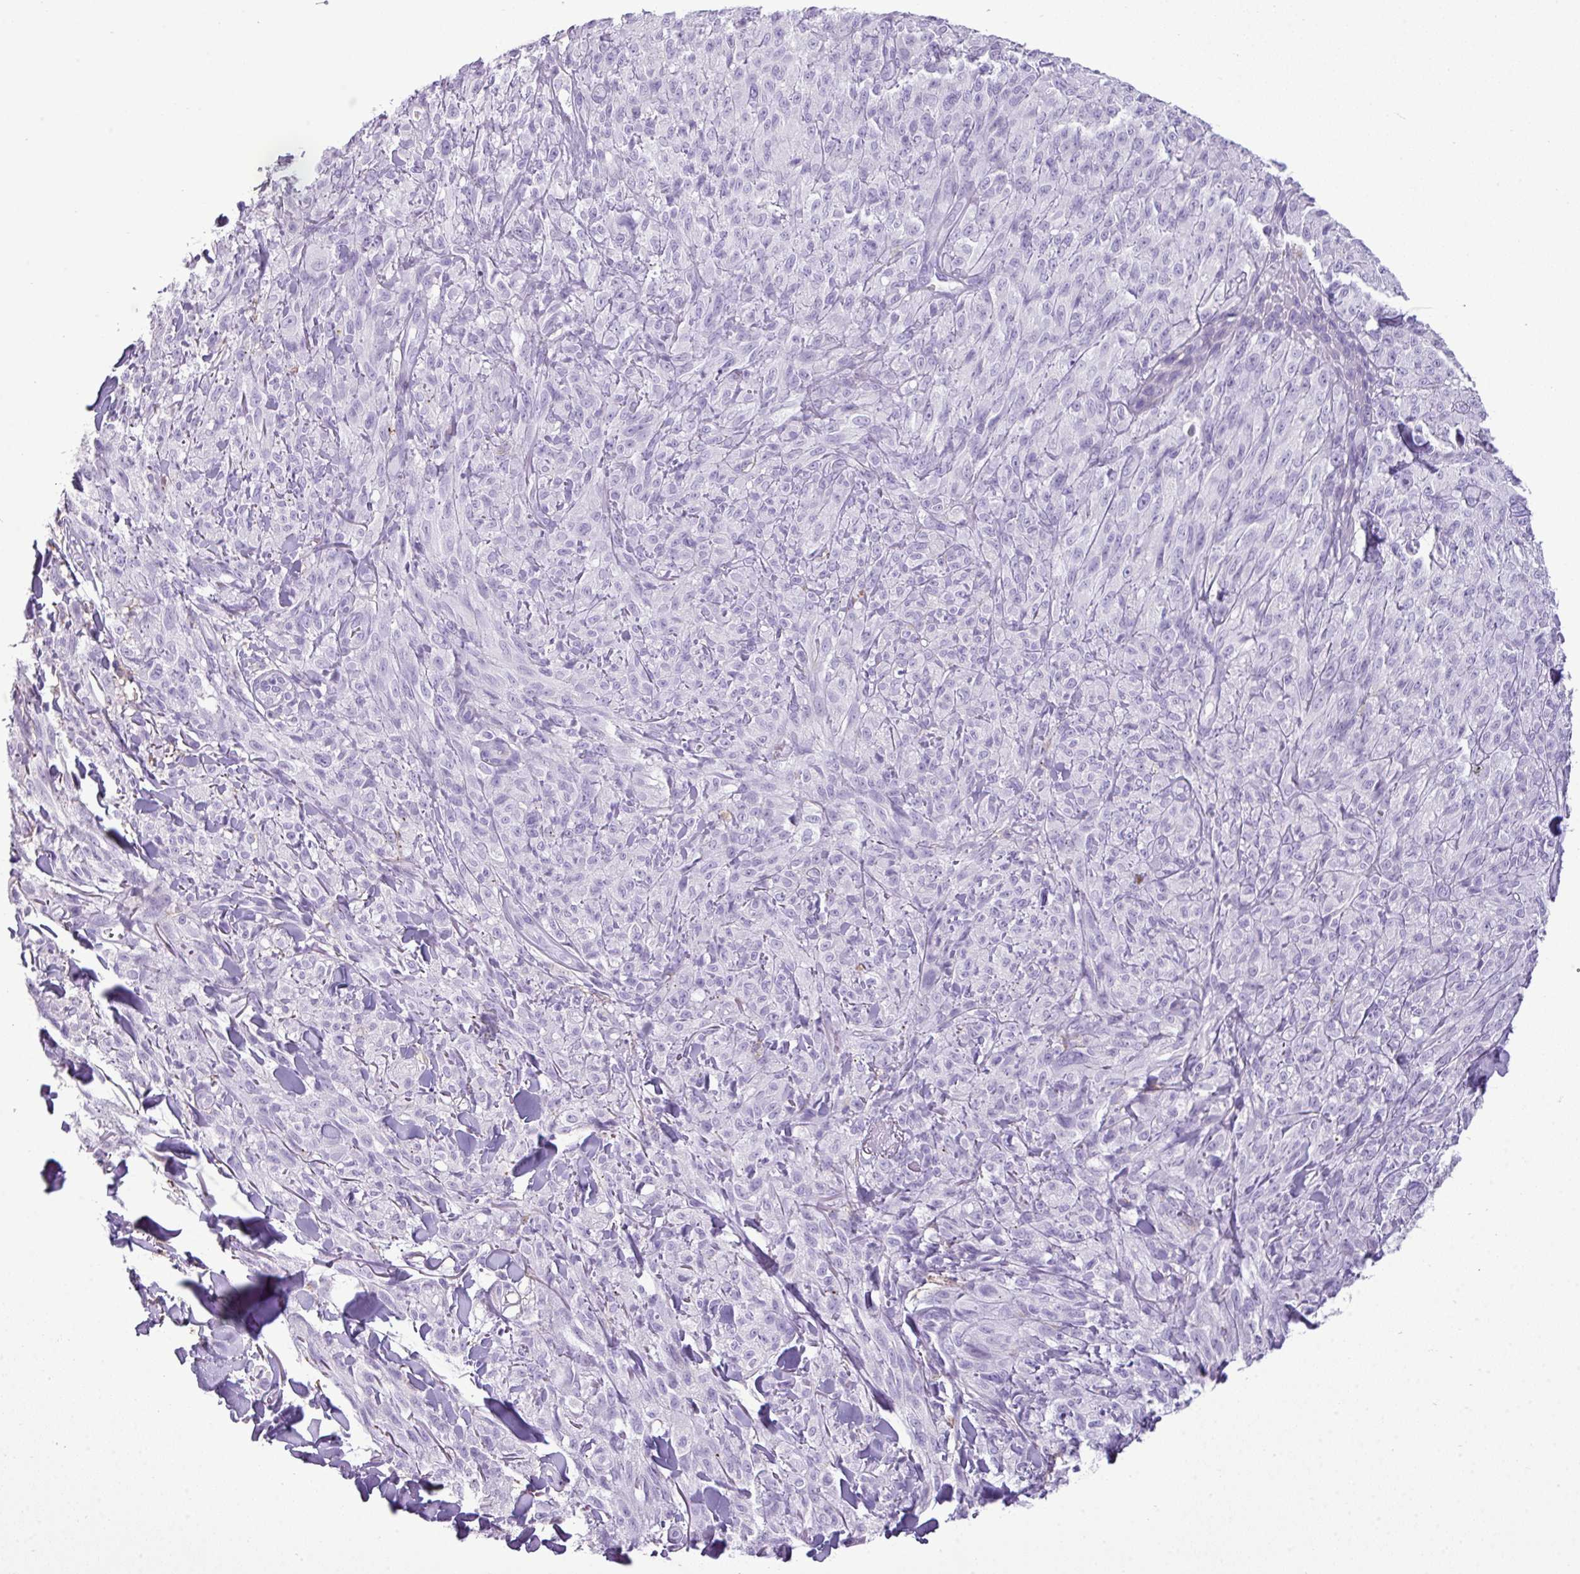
{"staining": {"intensity": "negative", "quantity": "none", "location": "none"}, "tissue": "melanoma", "cell_type": "Tumor cells", "image_type": "cancer", "snomed": [{"axis": "morphology", "description": "Malignant melanoma, NOS"}, {"axis": "topography", "description": "Skin of upper arm"}], "caption": "Tumor cells show no significant expression in malignant melanoma. Nuclei are stained in blue.", "gene": "RBMXL2", "patient": {"sex": "female", "age": 65}}